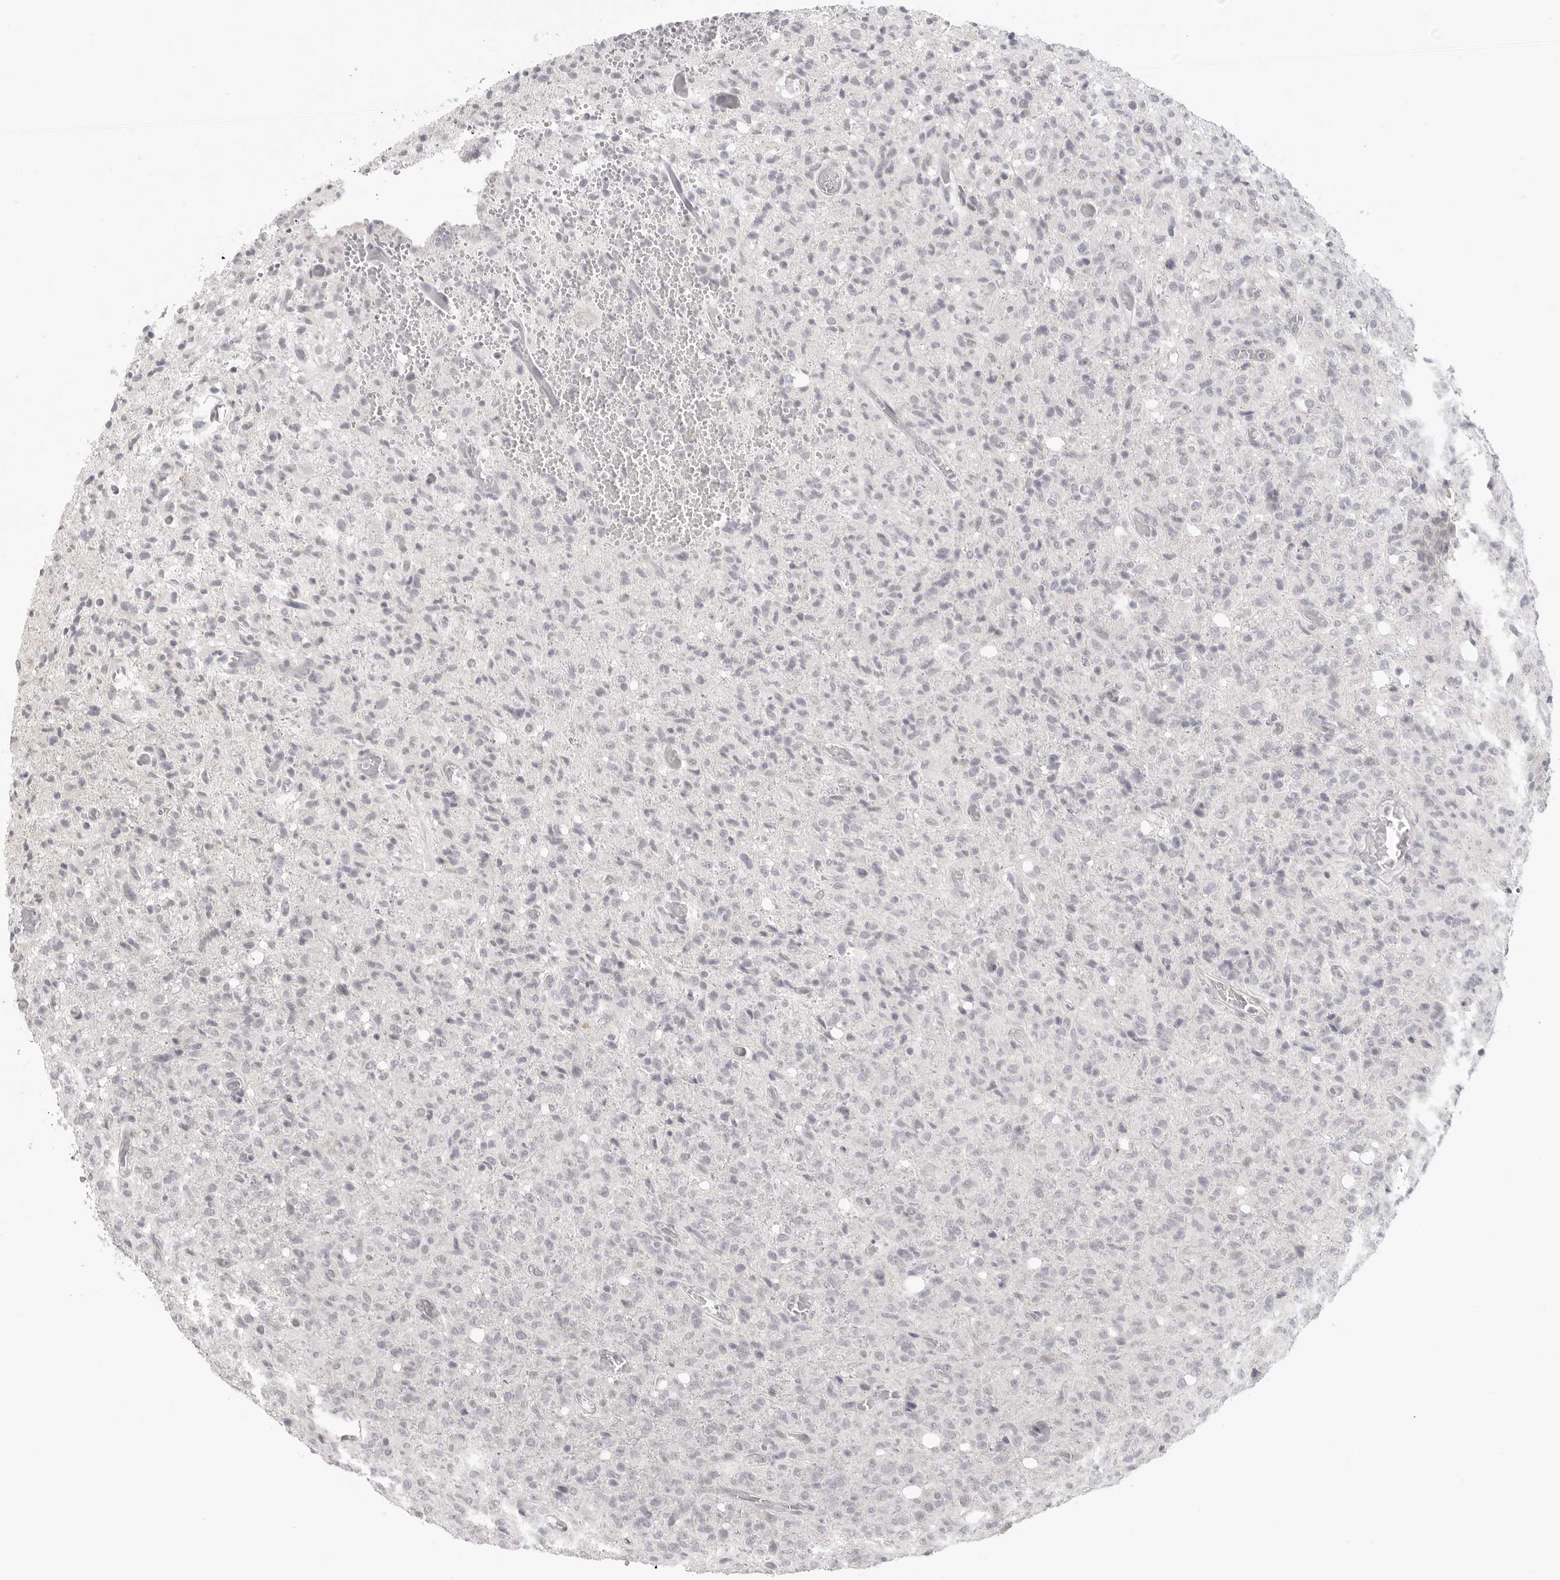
{"staining": {"intensity": "negative", "quantity": "none", "location": "none"}, "tissue": "glioma", "cell_type": "Tumor cells", "image_type": "cancer", "snomed": [{"axis": "morphology", "description": "Glioma, malignant, High grade"}, {"axis": "topography", "description": "Brain"}], "caption": "DAB (3,3'-diaminobenzidine) immunohistochemical staining of human malignant glioma (high-grade) demonstrates no significant staining in tumor cells.", "gene": "KLK11", "patient": {"sex": "female", "age": 57}}